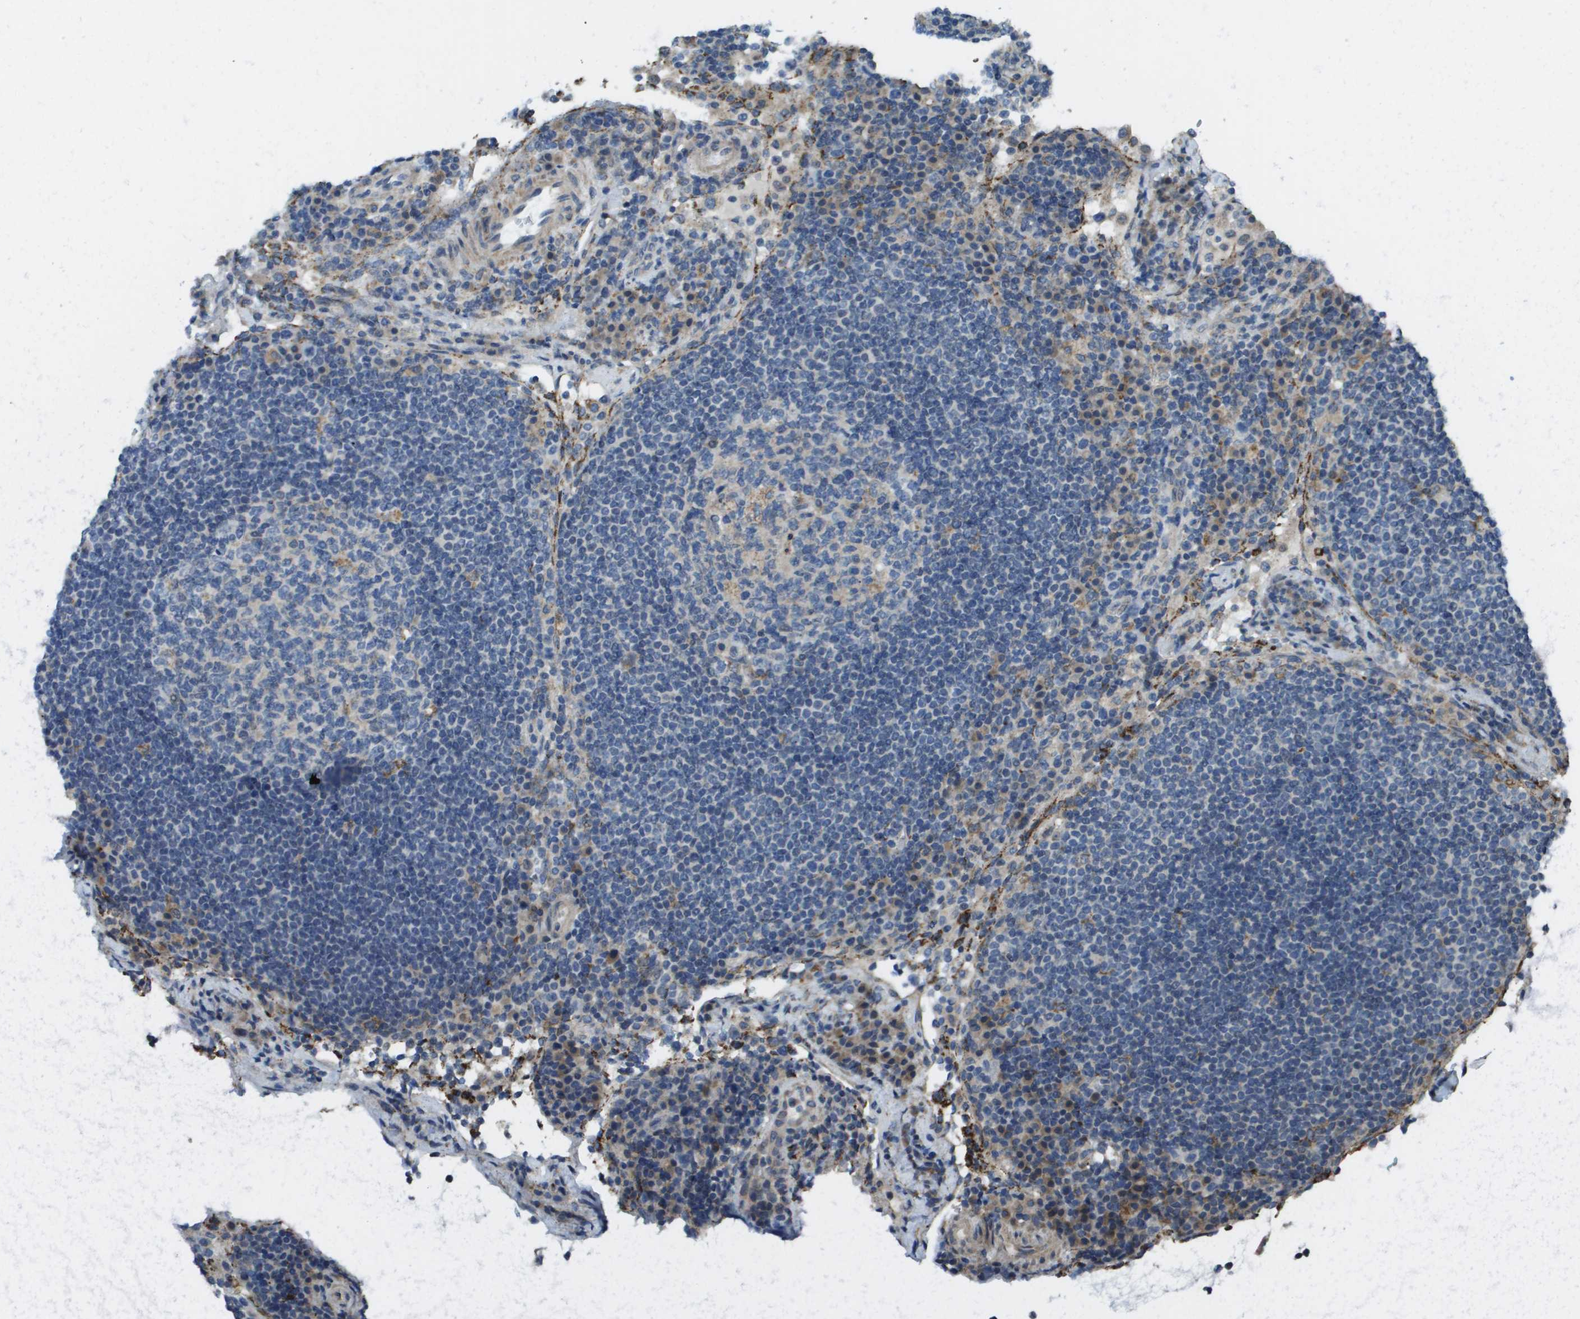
{"staining": {"intensity": "weak", "quantity": "<25%", "location": "cytoplasmic/membranous"}, "tissue": "lymph node", "cell_type": "Germinal center cells", "image_type": "normal", "snomed": [{"axis": "morphology", "description": "Normal tissue, NOS"}, {"axis": "topography", "description": "Lymph node"}], "caption": "Benign lymph node was stained to show a protein in brown. There is no significant staining in germinal center cells. The staining was performed using DAB (3,3'-diaminobenzidine) to visualize the protein expression in brown, while the nuclei were stained in blue with hematoxylin (Magnification: 20x).", "gene": "CDKN2C", "patient": {"sex": "female", "age": 53}}